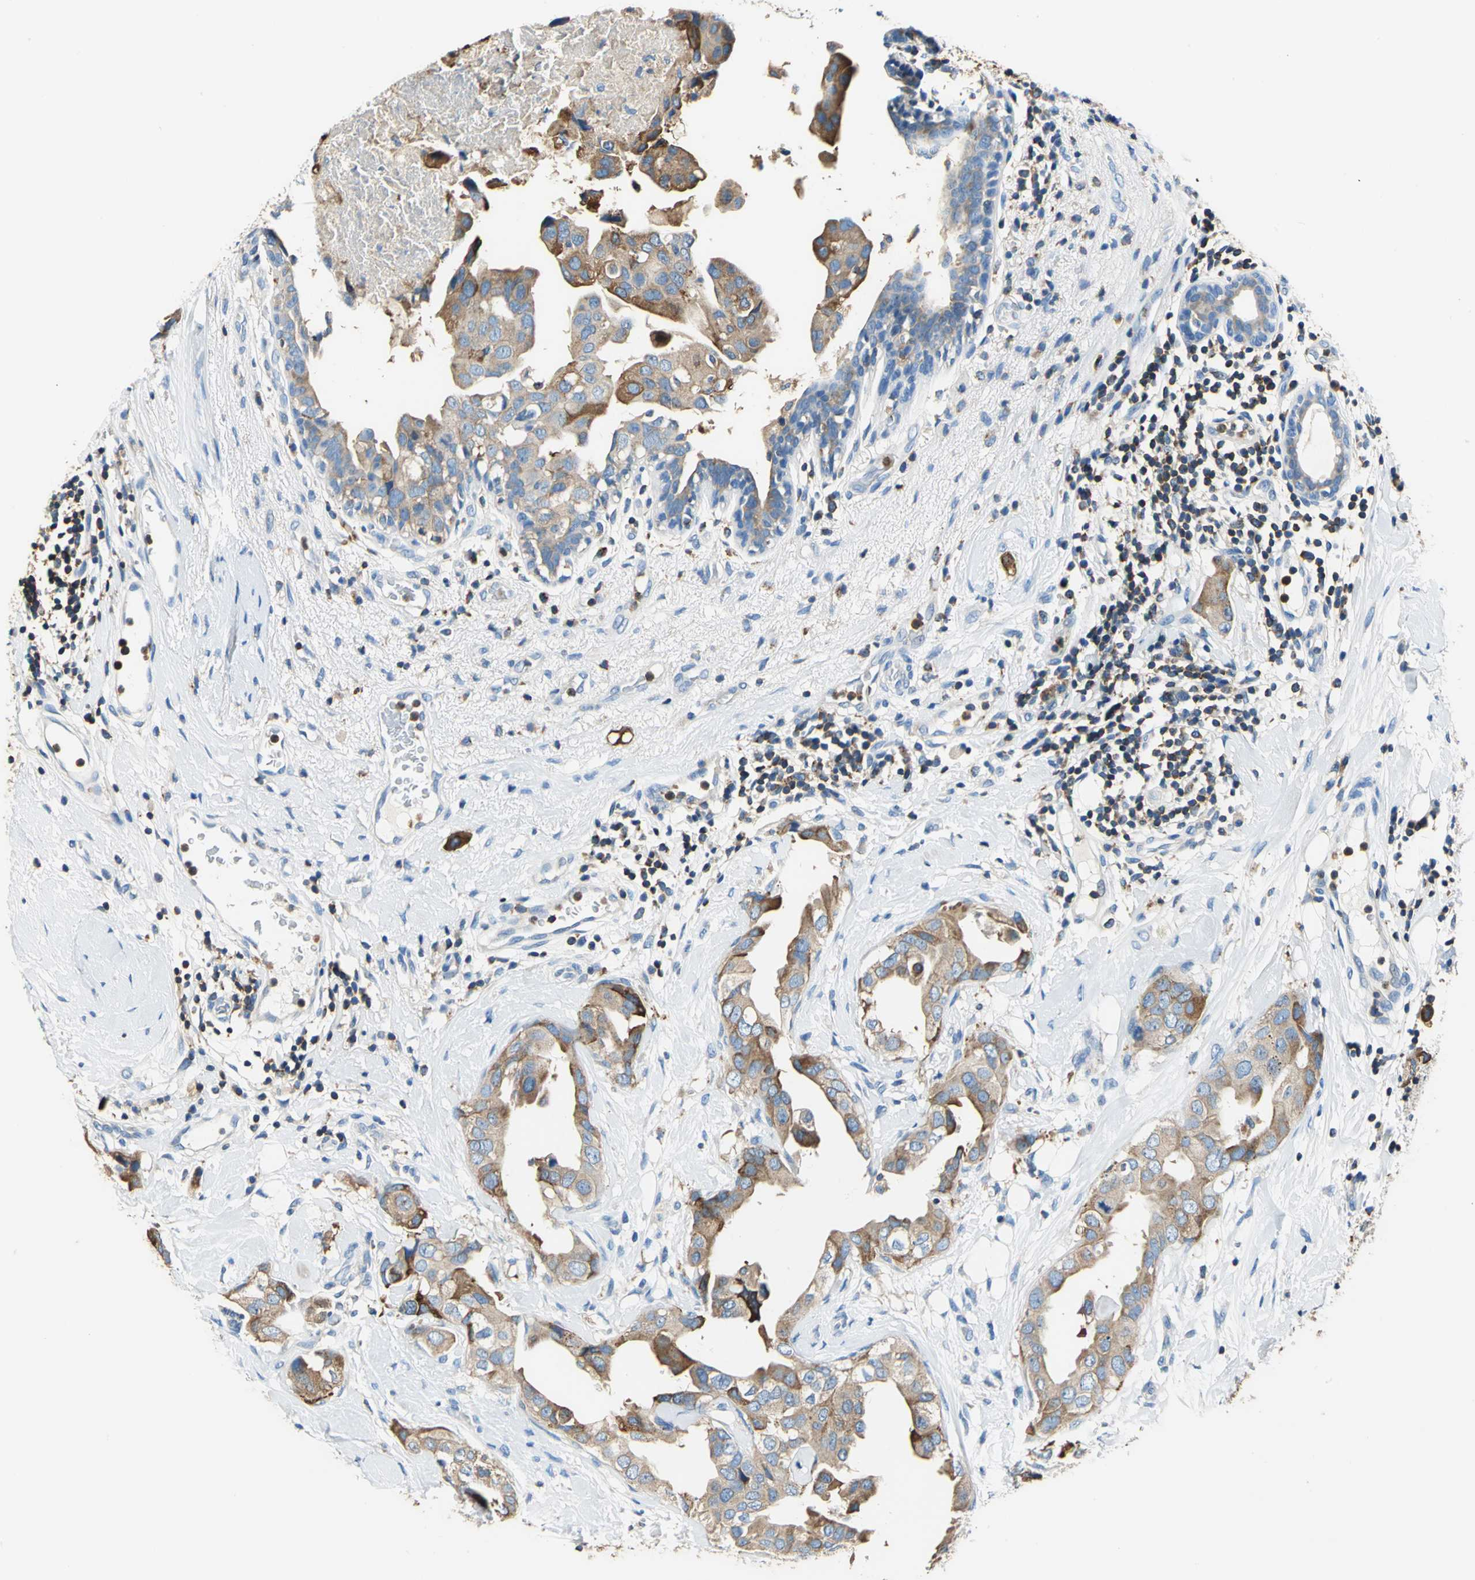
{"staining": {"intensity": "strong", "quantity": ">75%", "location": "cytoplasmic/membranous"}, "tissue": "breast cancer", "cell_type": "Tumor cells", "image_type": "cancer", "snomed": [{"axis": "morphology", "description": "Duct carcinoma"}, {"axis": "topography", "description": "Breast"}], "caption": "Immunohistochemistry (IHC) (DAB) staining of human intraductal carcinoma (breast) shows strong cytoplasmic/membranous protein positivity in approximately >75% of tumor cells.", "gene": "SEPTIN6", "patient": {"sex": "female", "age": 40}}